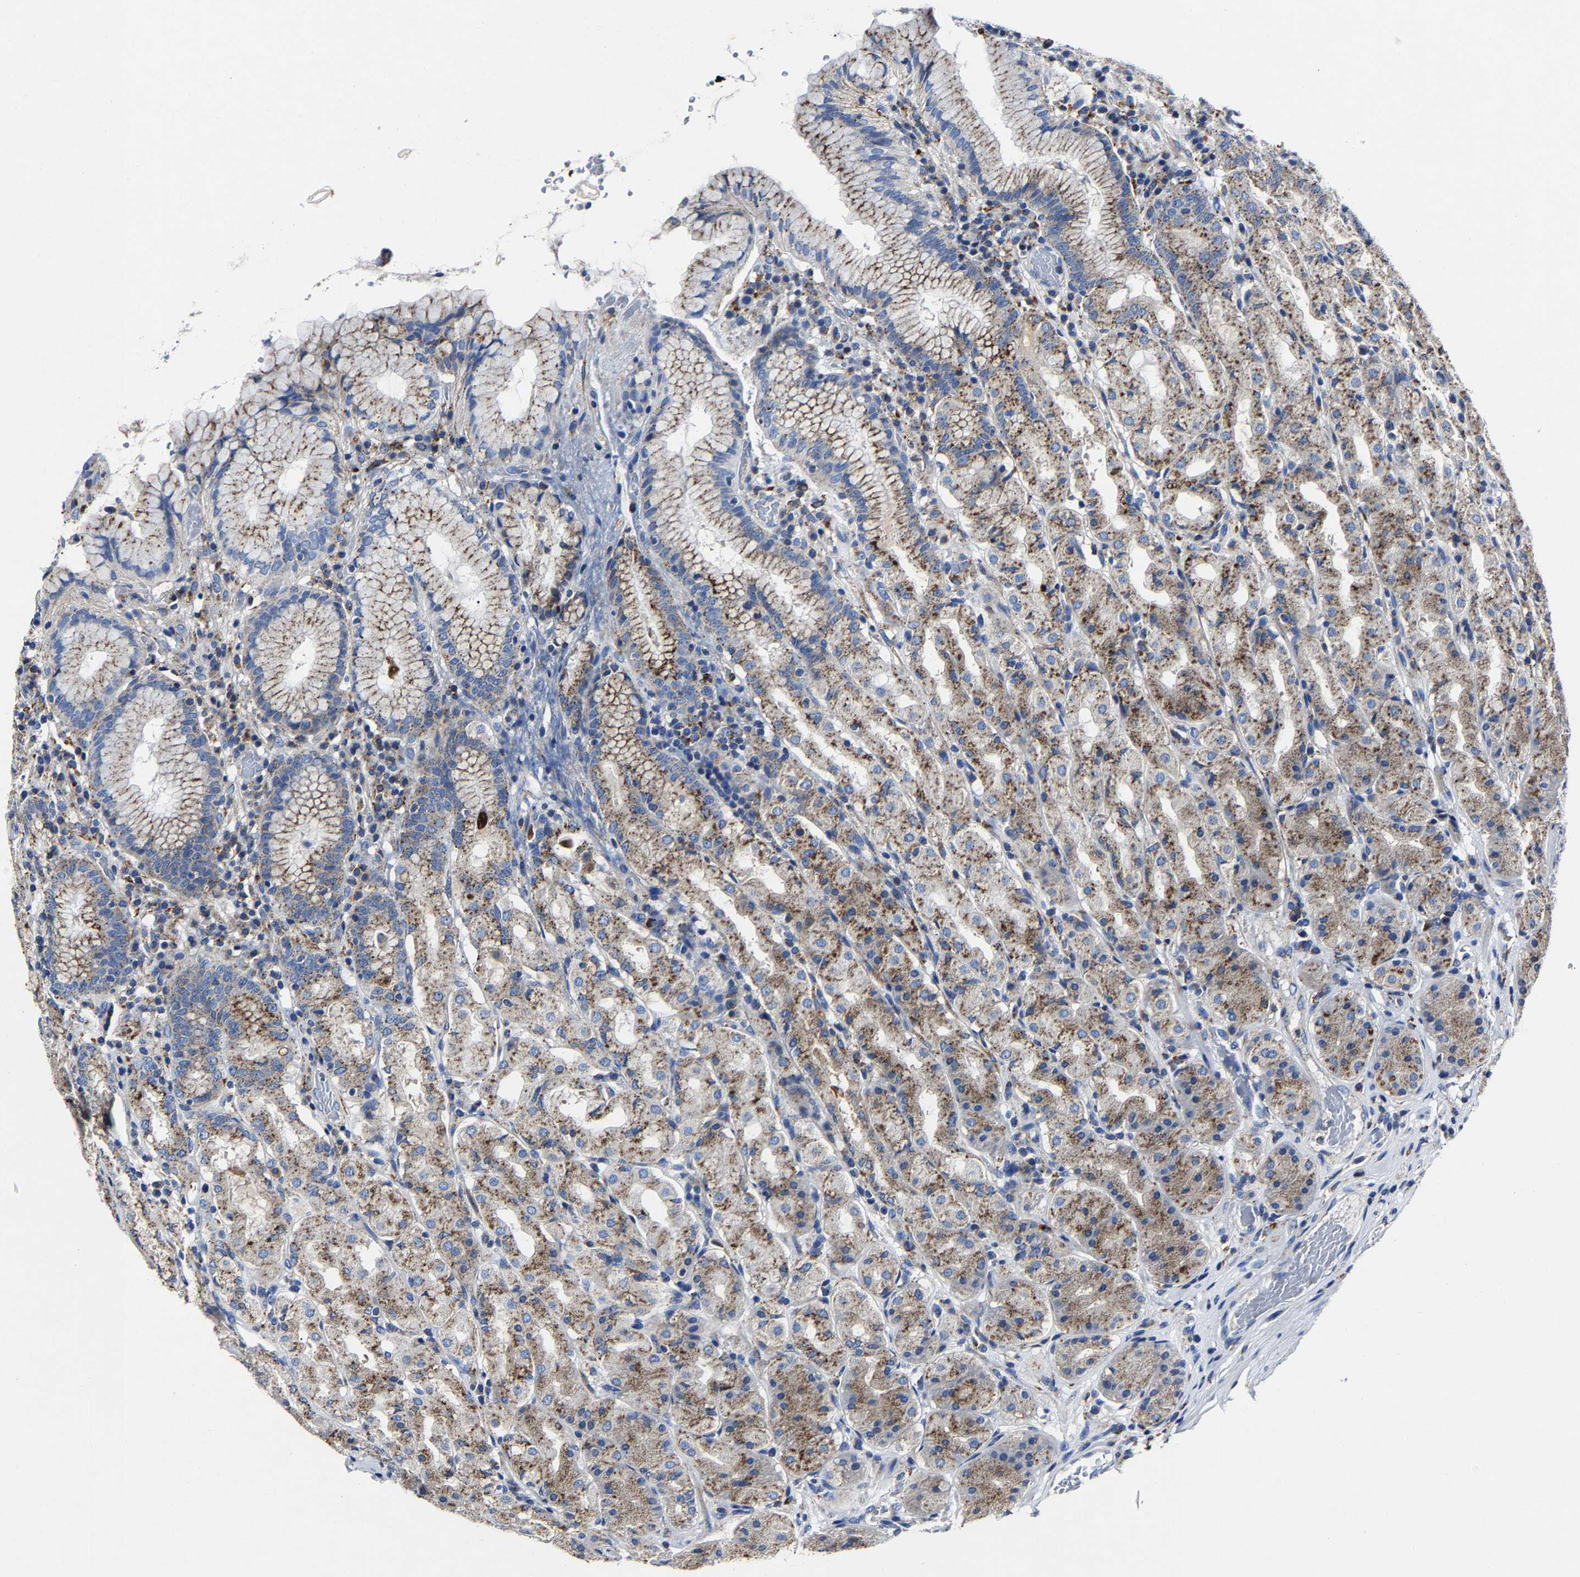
{"staining": {"intensity": "strong", "quantity": ">75%", "location": "cytoplasmic/membranous"}, "tissue": "stomach", "cell_type": "Glandular cells", "image_type": "normal", "snomed": [{"axis": "morphology", "description": "Normal tissue, NOS"}, {"axis": "topography", "description": "Stomach"}, {"axis": "topography", "description": "Stomach, lower"}], "caption": "Strong cytoplasmic/membranous protein positivity is present in about >75% of glandular cells in stomach. (DAB IHC with brightfield microscopy, high magnification).", "gene": "LAMTOR4", "patient": {"sex": "female", "age": 56}}